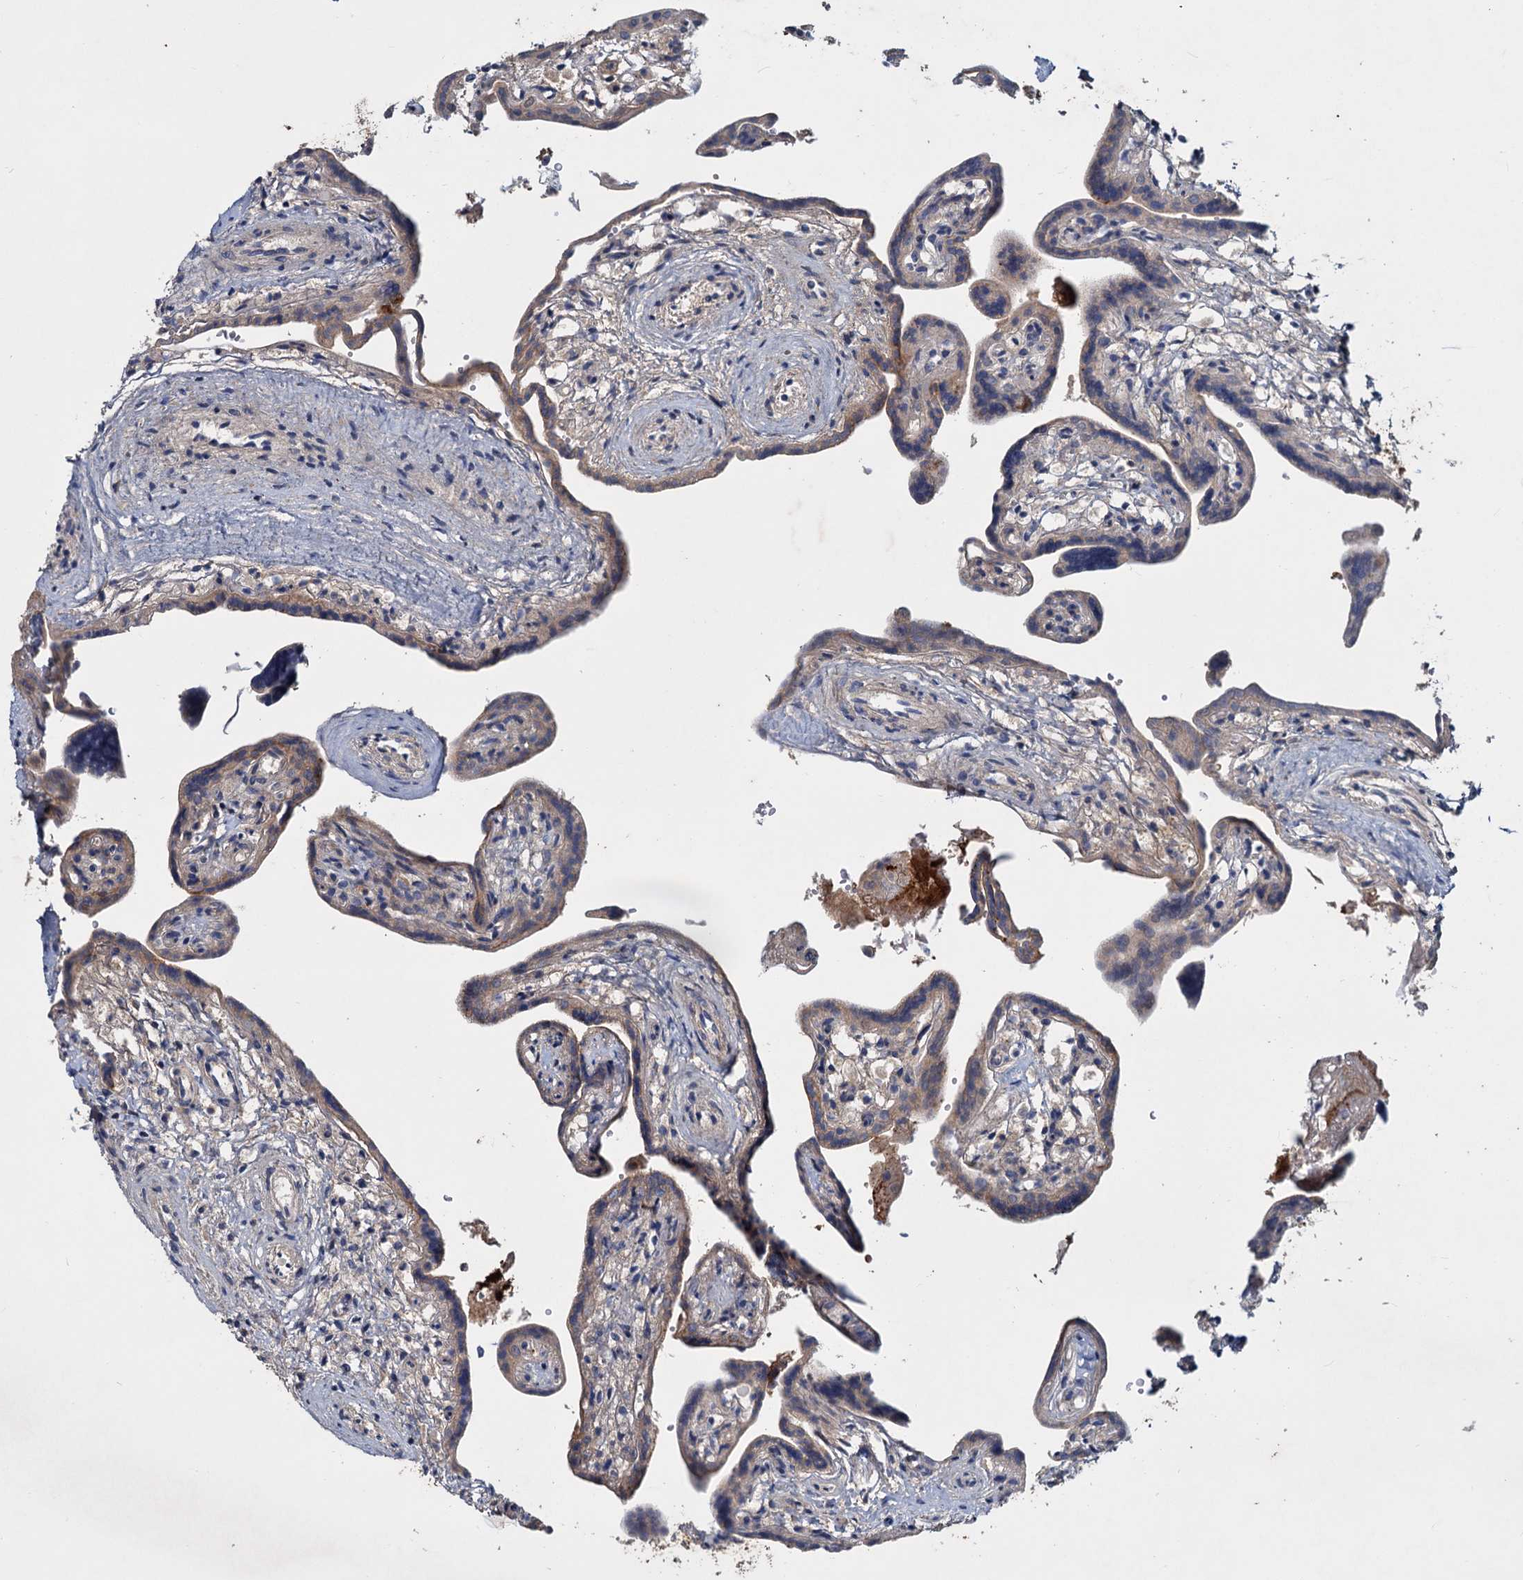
{"staining": {"intensity": "moderate", "quantity": "25%-75%", "location": "cytoplasmic/membranous"}, "tissue": "placenta", "cell_type": "Trophoblastic cells", "image_type": "normal", "snomed": [{"axis": "morphology", "description": "Normal tissue, NOS"}, {"axis": "topography", "description": "Placenta"}], "caption": "Placenta stained with DAB (3,3'-diaminobenzidine) immunohistochemistry demonstrates medium levels of moderate cytoplasmic/membranous staining in about 25%-75% of trophoblastic cells.", "gene": "CHRD", "patient": {"sex": "female", "age": 37}}